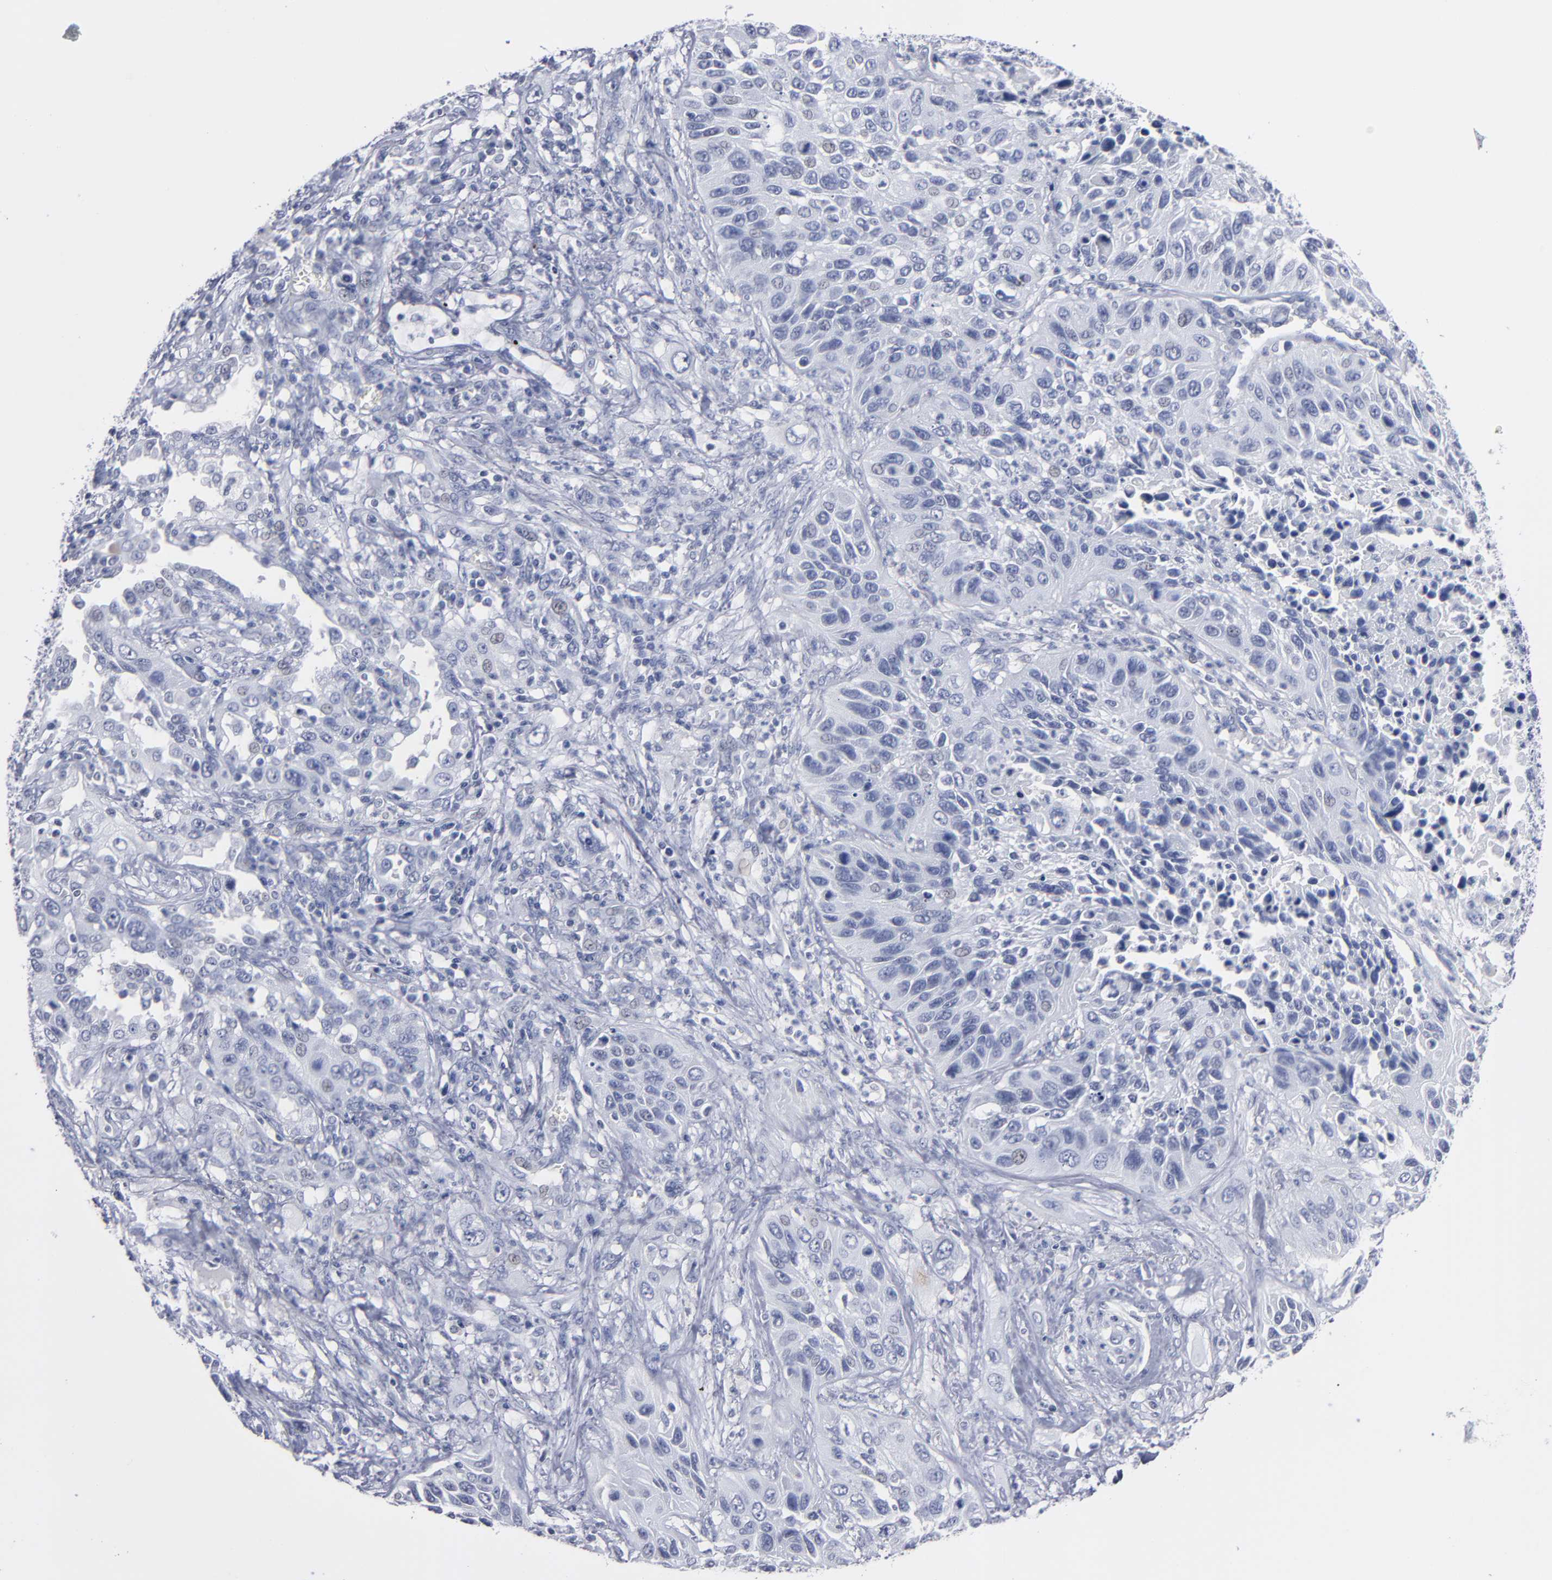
{"staining": {"intensity": "negative", "quantity": "none", "location": "none"}, "tissue": "lung cancer", "cell_type": "Tumor cells", "image_type": "cancer", "snomed": [{"axis": "morphology", "description": "Squamous cell carcinoma, NOS"}, {"axis": "topography", "description": "Lung"}], "caption": "DAB (3,3'-diaminobenzidine) immunohistochemical staining of human lung squamous cell carcinoma demonstrates no significant positivity in tumor cells. (Stains: DAB (3,3'-diaminobenzidine) immunohistochemistry (IHC) with hematoxylin counter stain, Microscopy: brightfield microscopy at high magnification).", "gene": "RPH3A", "patient": {"sex": "female", "age": 76}}